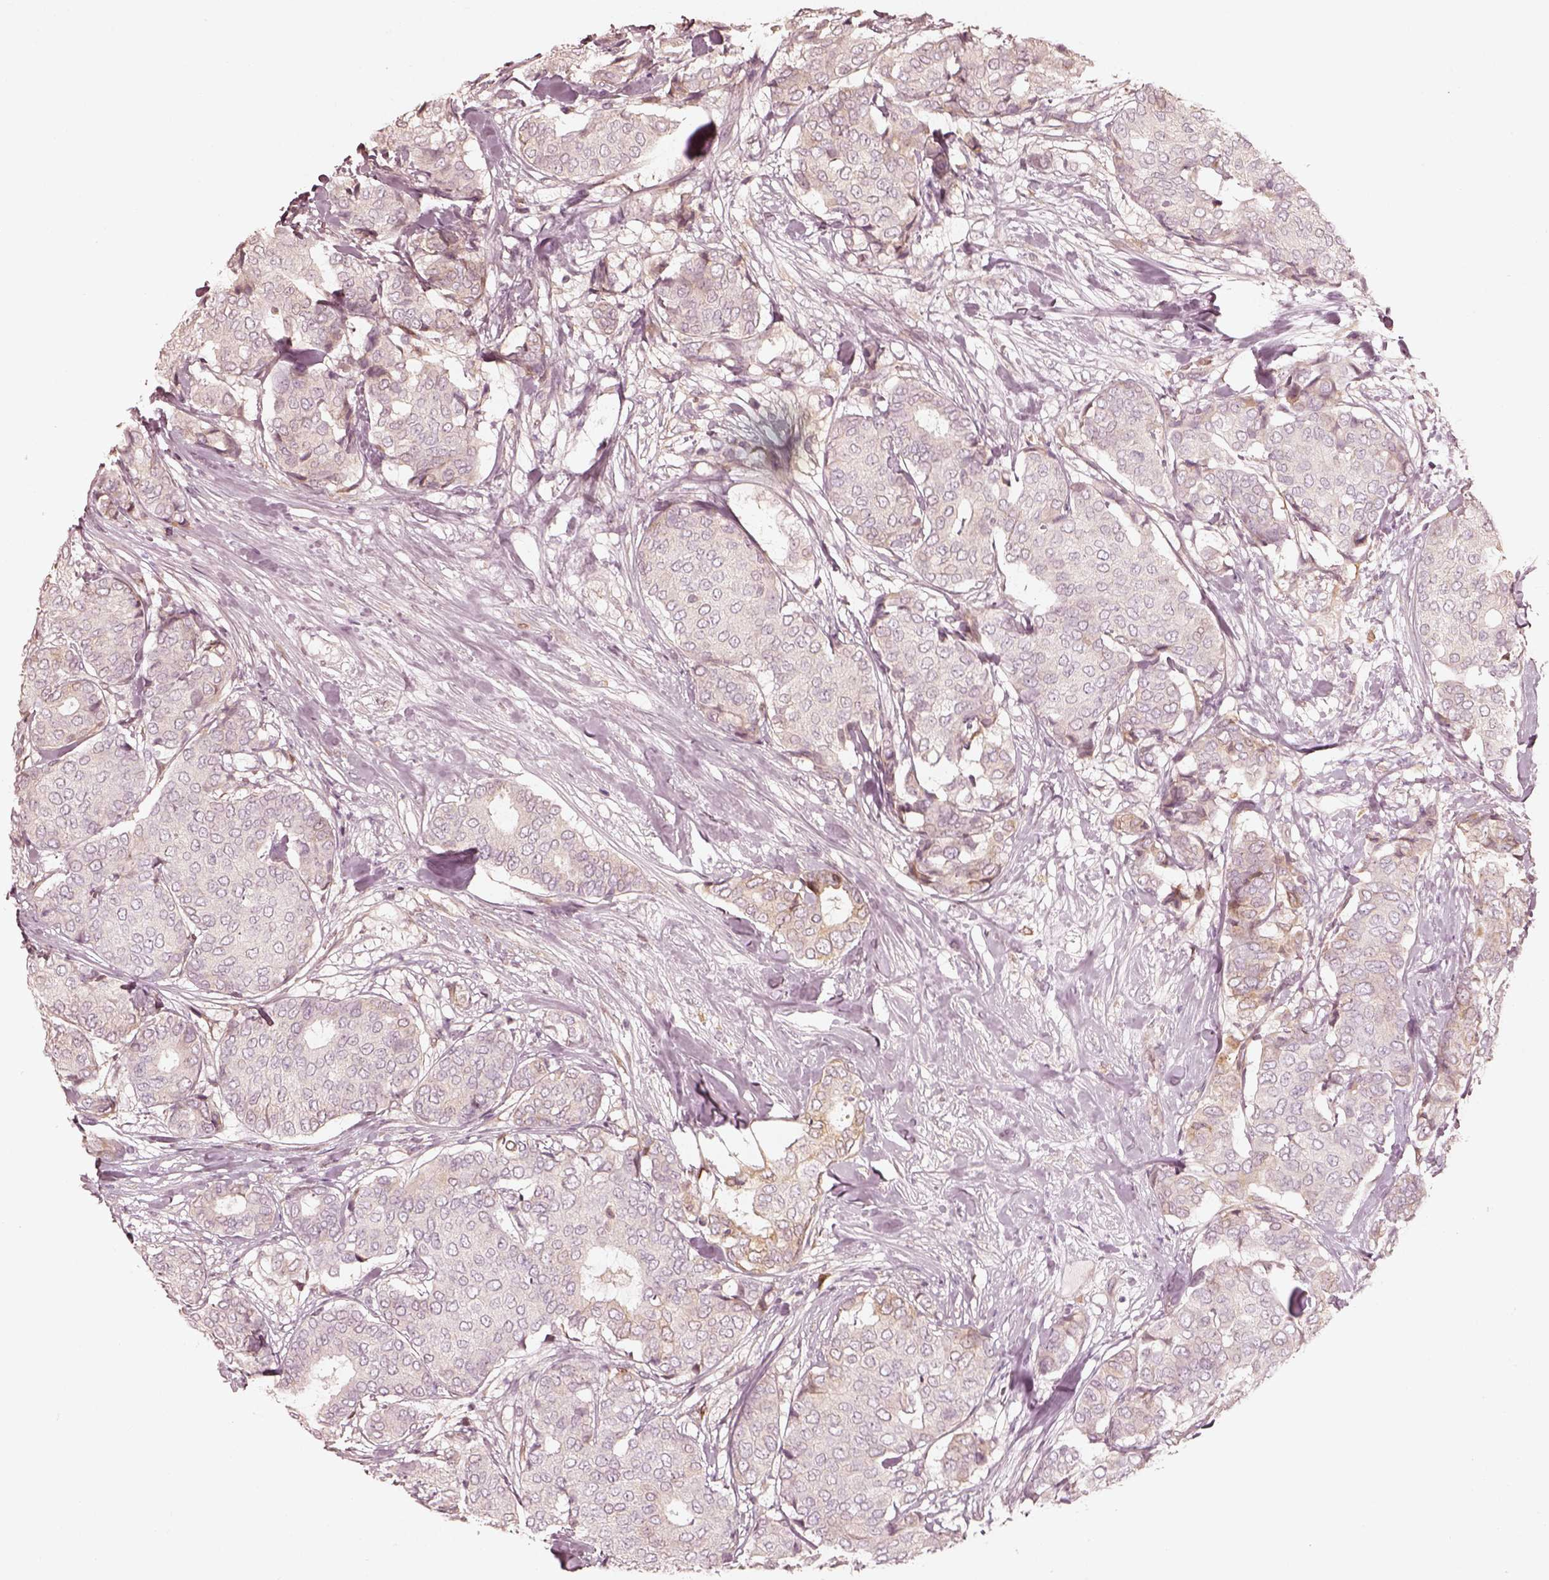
{"staining": {"intensity": "weak", "quantity": "25%-75%", "location": "cytoplasmic/membranous"}, "tissue": "breast cancer", "cell_type": "Tumor cells", "image_type": "cancer", "snomed": [{"axis": "morphology", "description": "Duct carcinoma"}, {"axis": "topography", "description": "Breast"}], "caption": "Breast cancer stained with immunohistochemistry (IHC) displays weak cytoplasmic/membranous staining in about 25%-75% of tumor cells.", "gene": "WLS", "patient": {"sex": "female", "age": 75}}